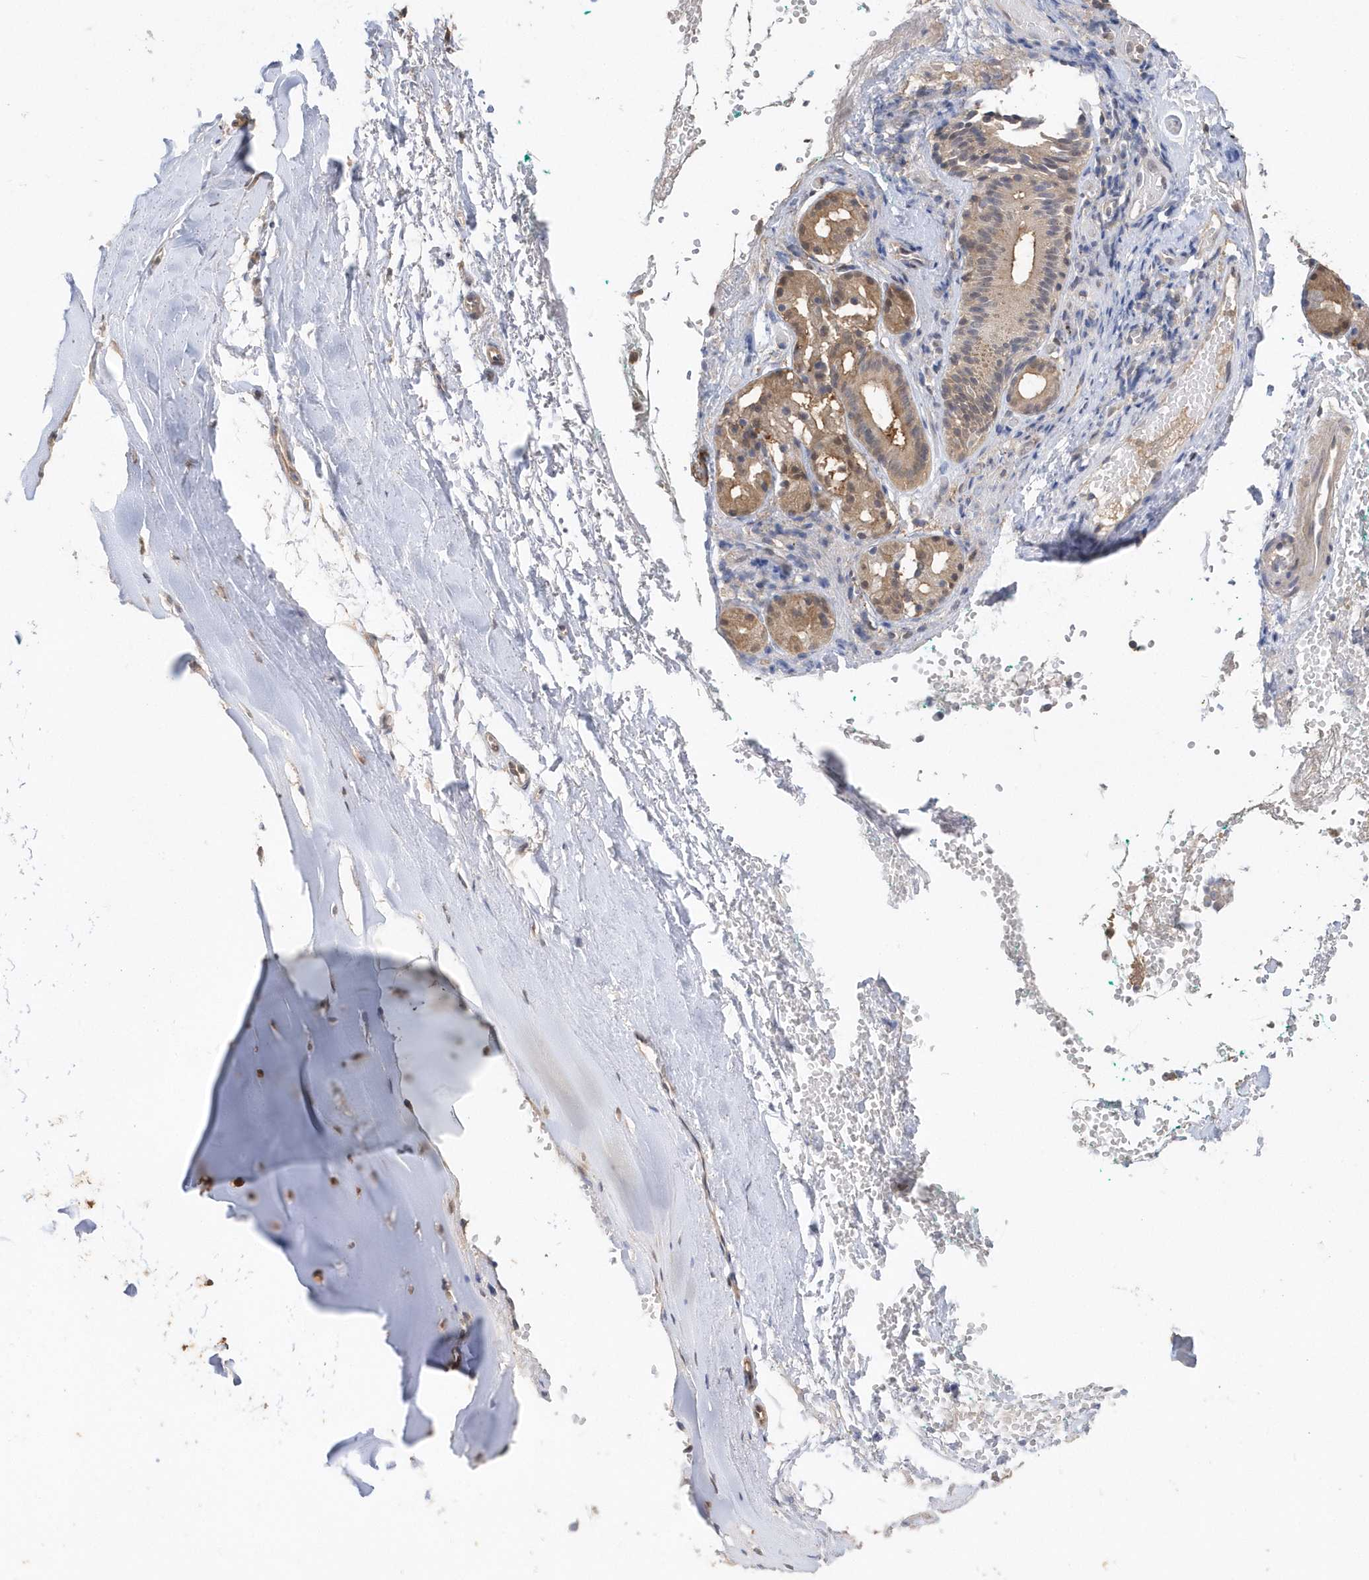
{"staining": {"intensity": "weak", "quantity": ">75%", "location": "cytoplasmic/membranous,nuclear"}, "tissue": "adipose tissue", "cell_type": "Adipocytes", "image_type": "normal", "snomed": [{"axis": "morphology", "description": "Normal tissue, NOS"}, {"axis": "morphology", "description": "Basal cell carcinoma"}, {"axis": "topography", "description": "Cartilage tissue"}, {"axis": "topography", "description": "Nasopharynx"}, {"axis": "topography", "description": "Oral tissue"}], "caption": "Immunohistochemistry (IHC) of unremarkable adipose tissue displays low levels of weak cytoplasmic/membranous,nuclear positivity in approximately >75% of adipocytes.", "gene": "RPEL1", "patient": {"sex": "female", "age": 77}}